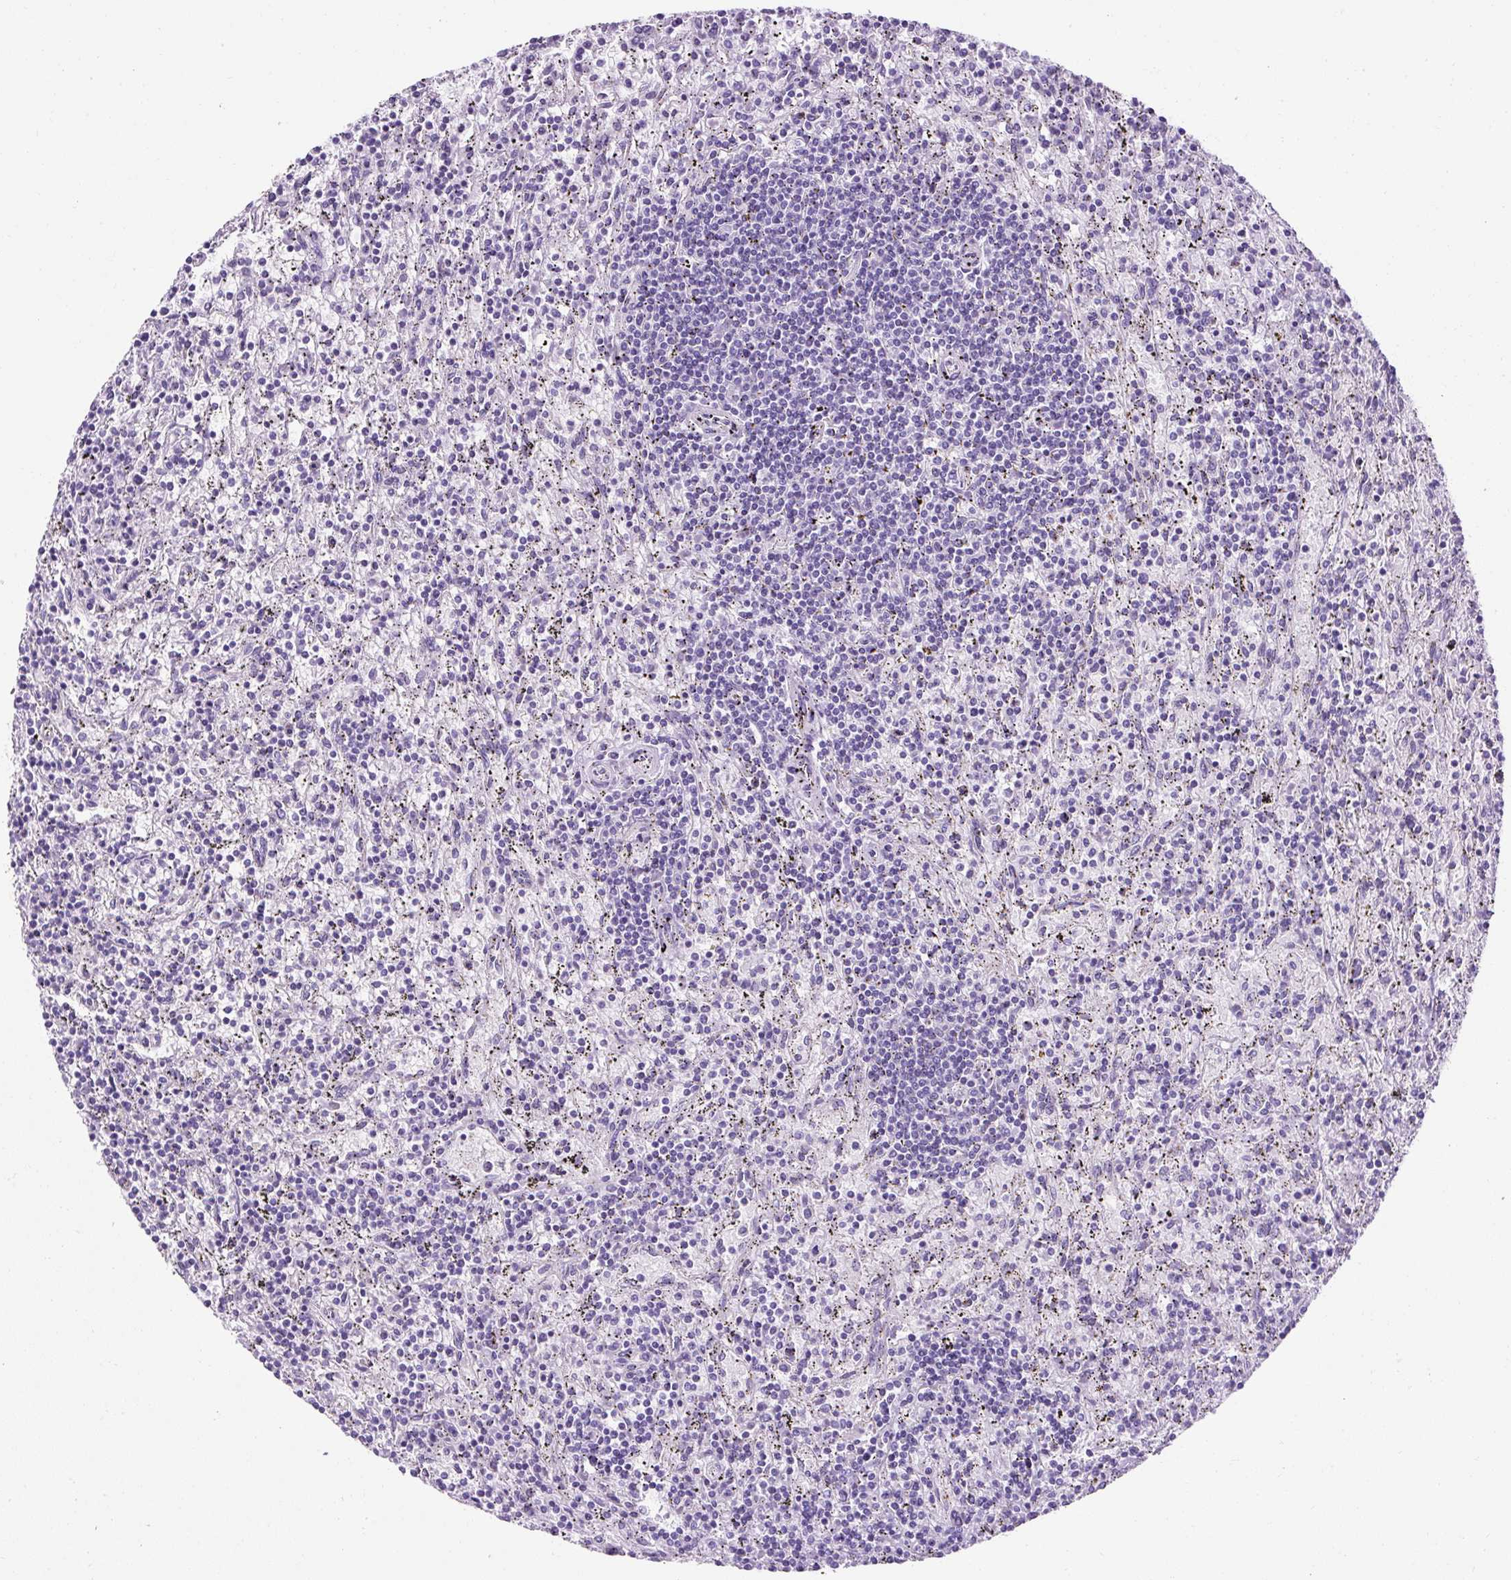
{"staining": {"intensity": "negative", "quantity": "none", "location": "none"}, "tissue": "lymphoma", "cell_type": "Tumor cells", "image_type": "cancer", "snomed": [{"axis": "morphology", "description": "Malignant lymphoma, non-Hodgkin's type, Low grade"}, {"axis": "topography", "description": "Spleen"}], "caption": "IHC image of human malignant lymphoma, non-Hodgkin's type (low-grade) stained for a protein (brown), which shows no positivity in tumor cells. (Brightfield microscopy of DAB immunohistochemistry (IHC) at high magnification).", "gene": "C2CD4C", "patient": {"sex": "male", "age": 76}}